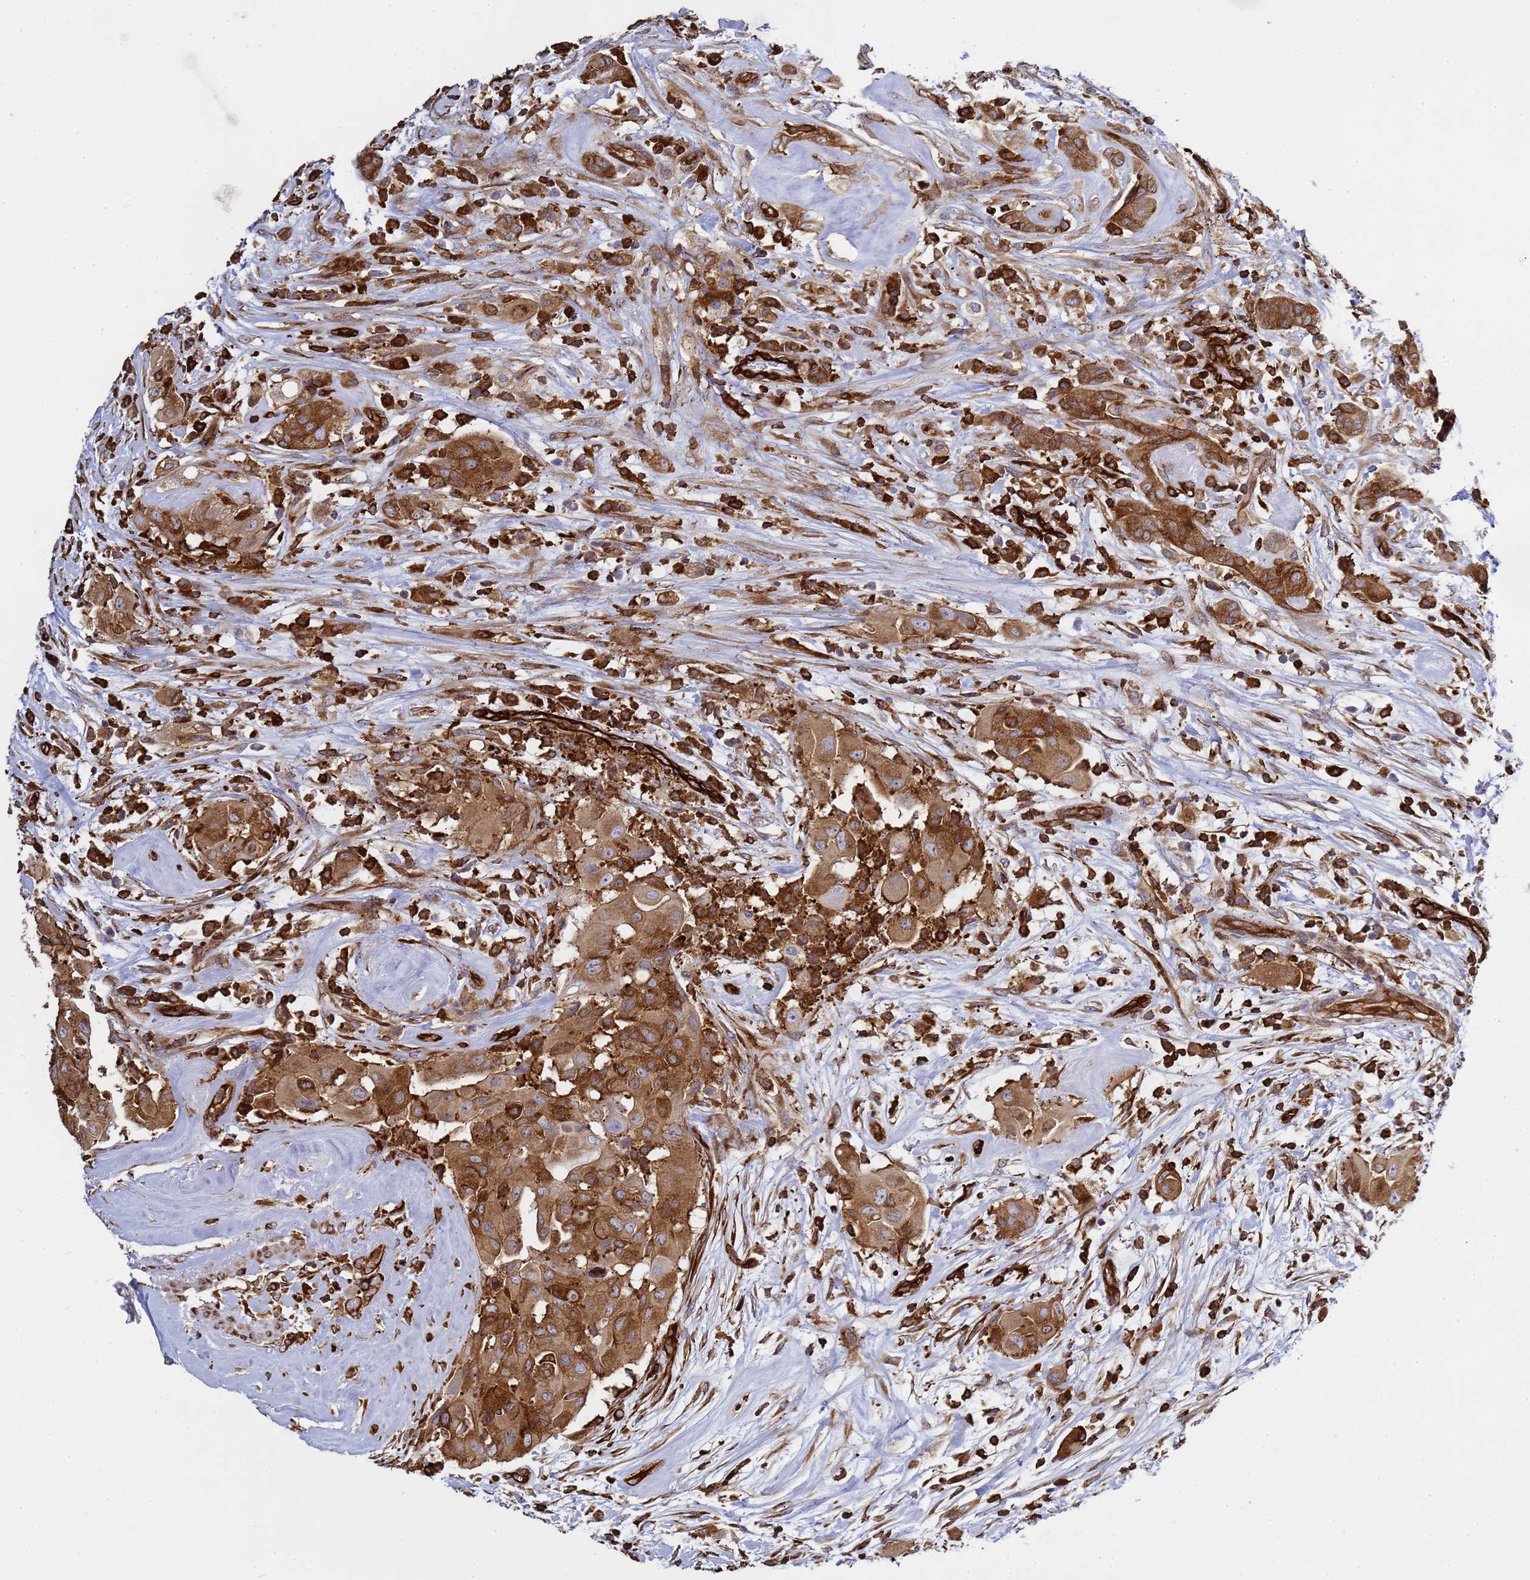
{"staining": {"intensity": "strong", "quantity": ">75%", "location": "cytoplasmic/membranous"}, "tissue": "thyroid cancer", "cell_type": "Tumor cells", "image_type": "cancer", "snomed": [{"axis": "morphology", "description": "Papillary adenocarcinoma, NOS"}, {"axis": "topography", "description": "Thyroid gland"}], "caption": "A brown stain highlights strong cytoplasmic/membranous staining of a protein in human papillary adenocarcinoma (thyroid) tumor cells.", "gene": "ZBTB8OS", "patient": {"sex": "female", "age": 59}}